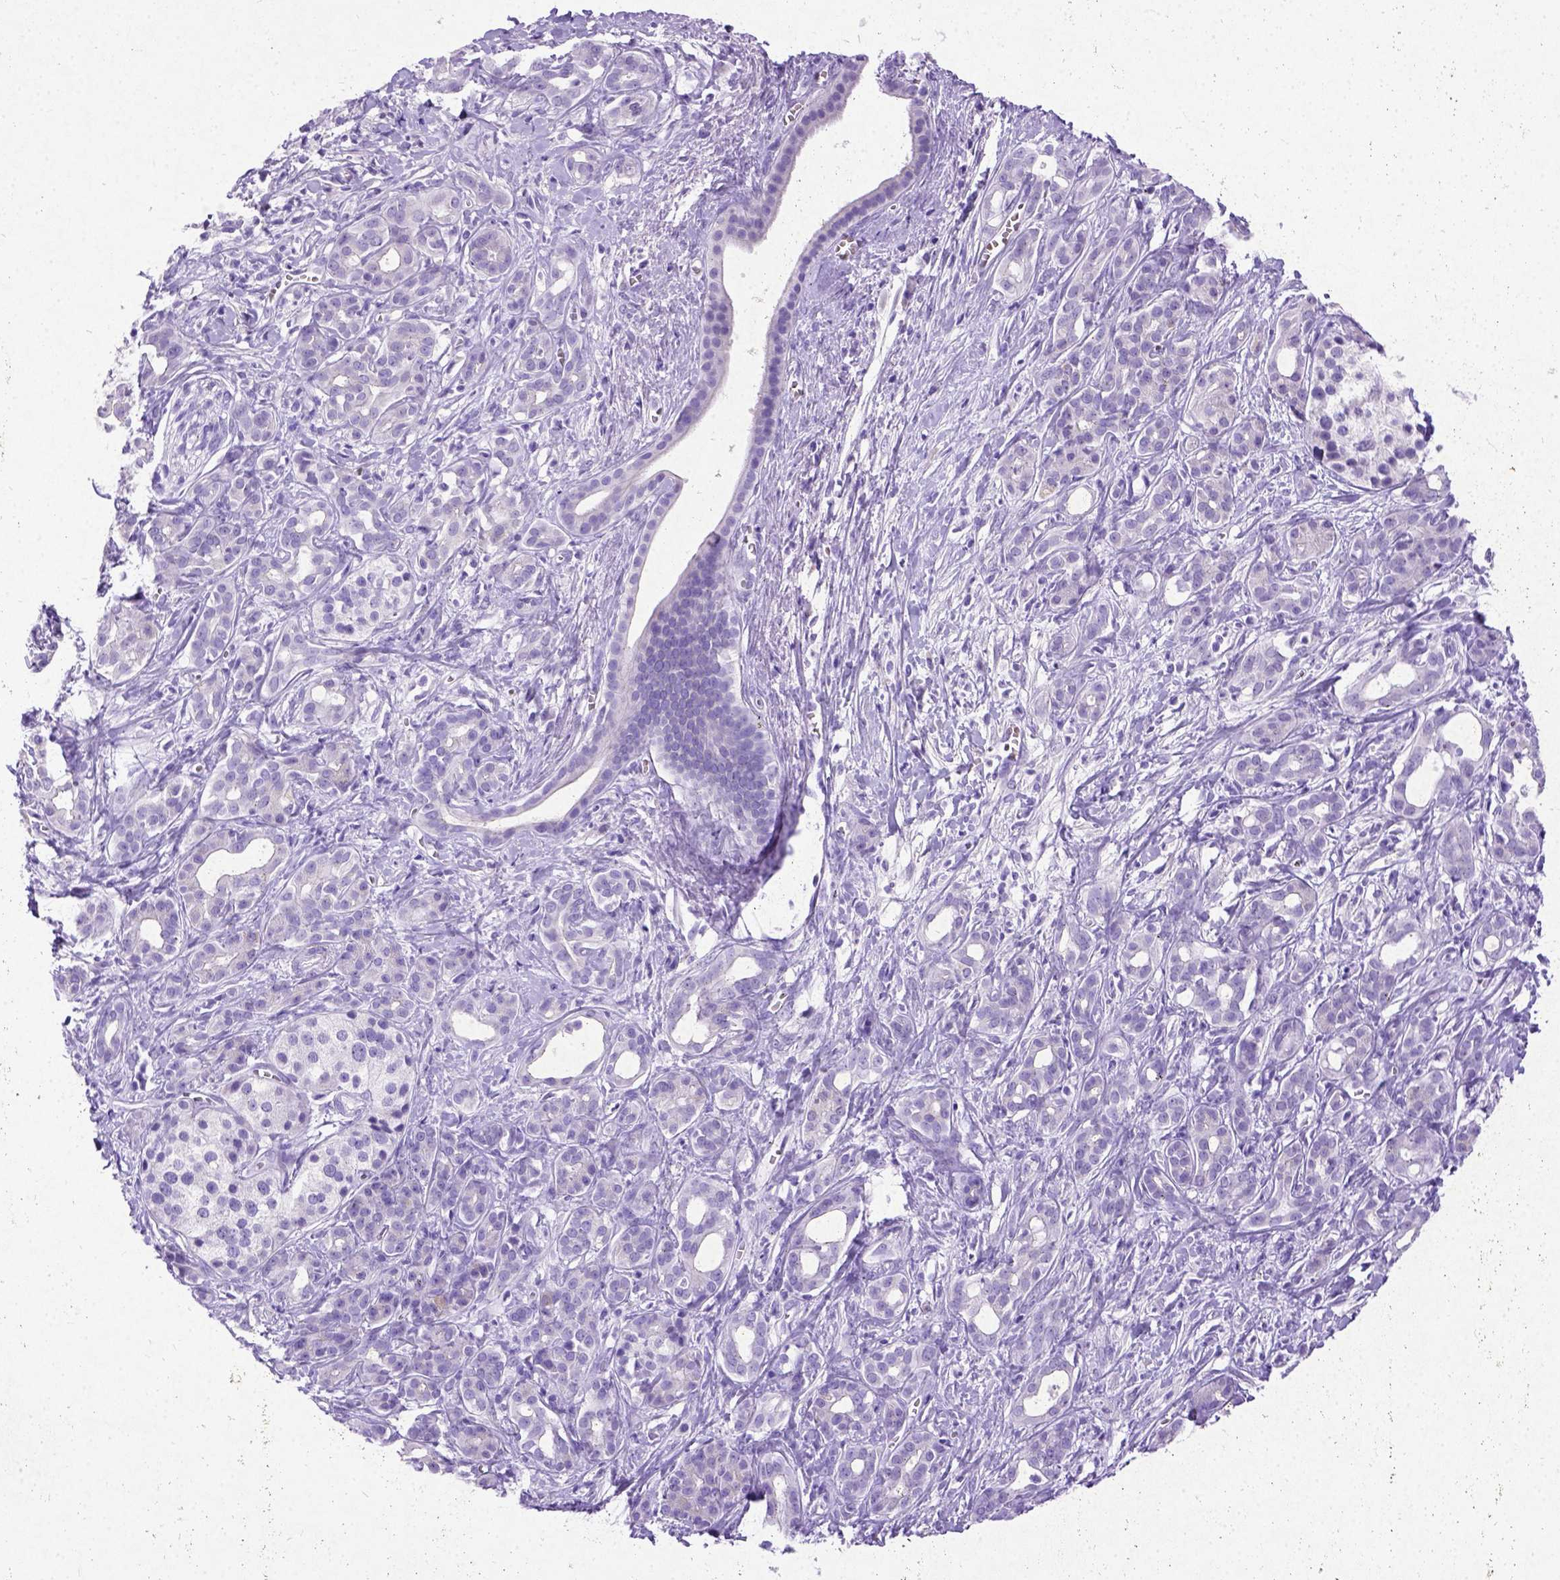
{"staining": {"intensity": "weak", "quantity": "<25%", "location": "cytoplasmic/membranous"}, "tissue": "pancreatic cancer", "cell_type": "Tumor cells", "image_type": "cancer", "snomed": [{"axis": "morphology", "description": "Adenocarcinoma, NOS"}, {"axis": "topography", "description": "Pancreas"}], "caption": "Pancreatic cancer (adenocarcinoma) stained for a protein using IHC displays no staining tumor cells.", "gene": "NEUROD4", "patient": {"sex": "male", "age": 61}}